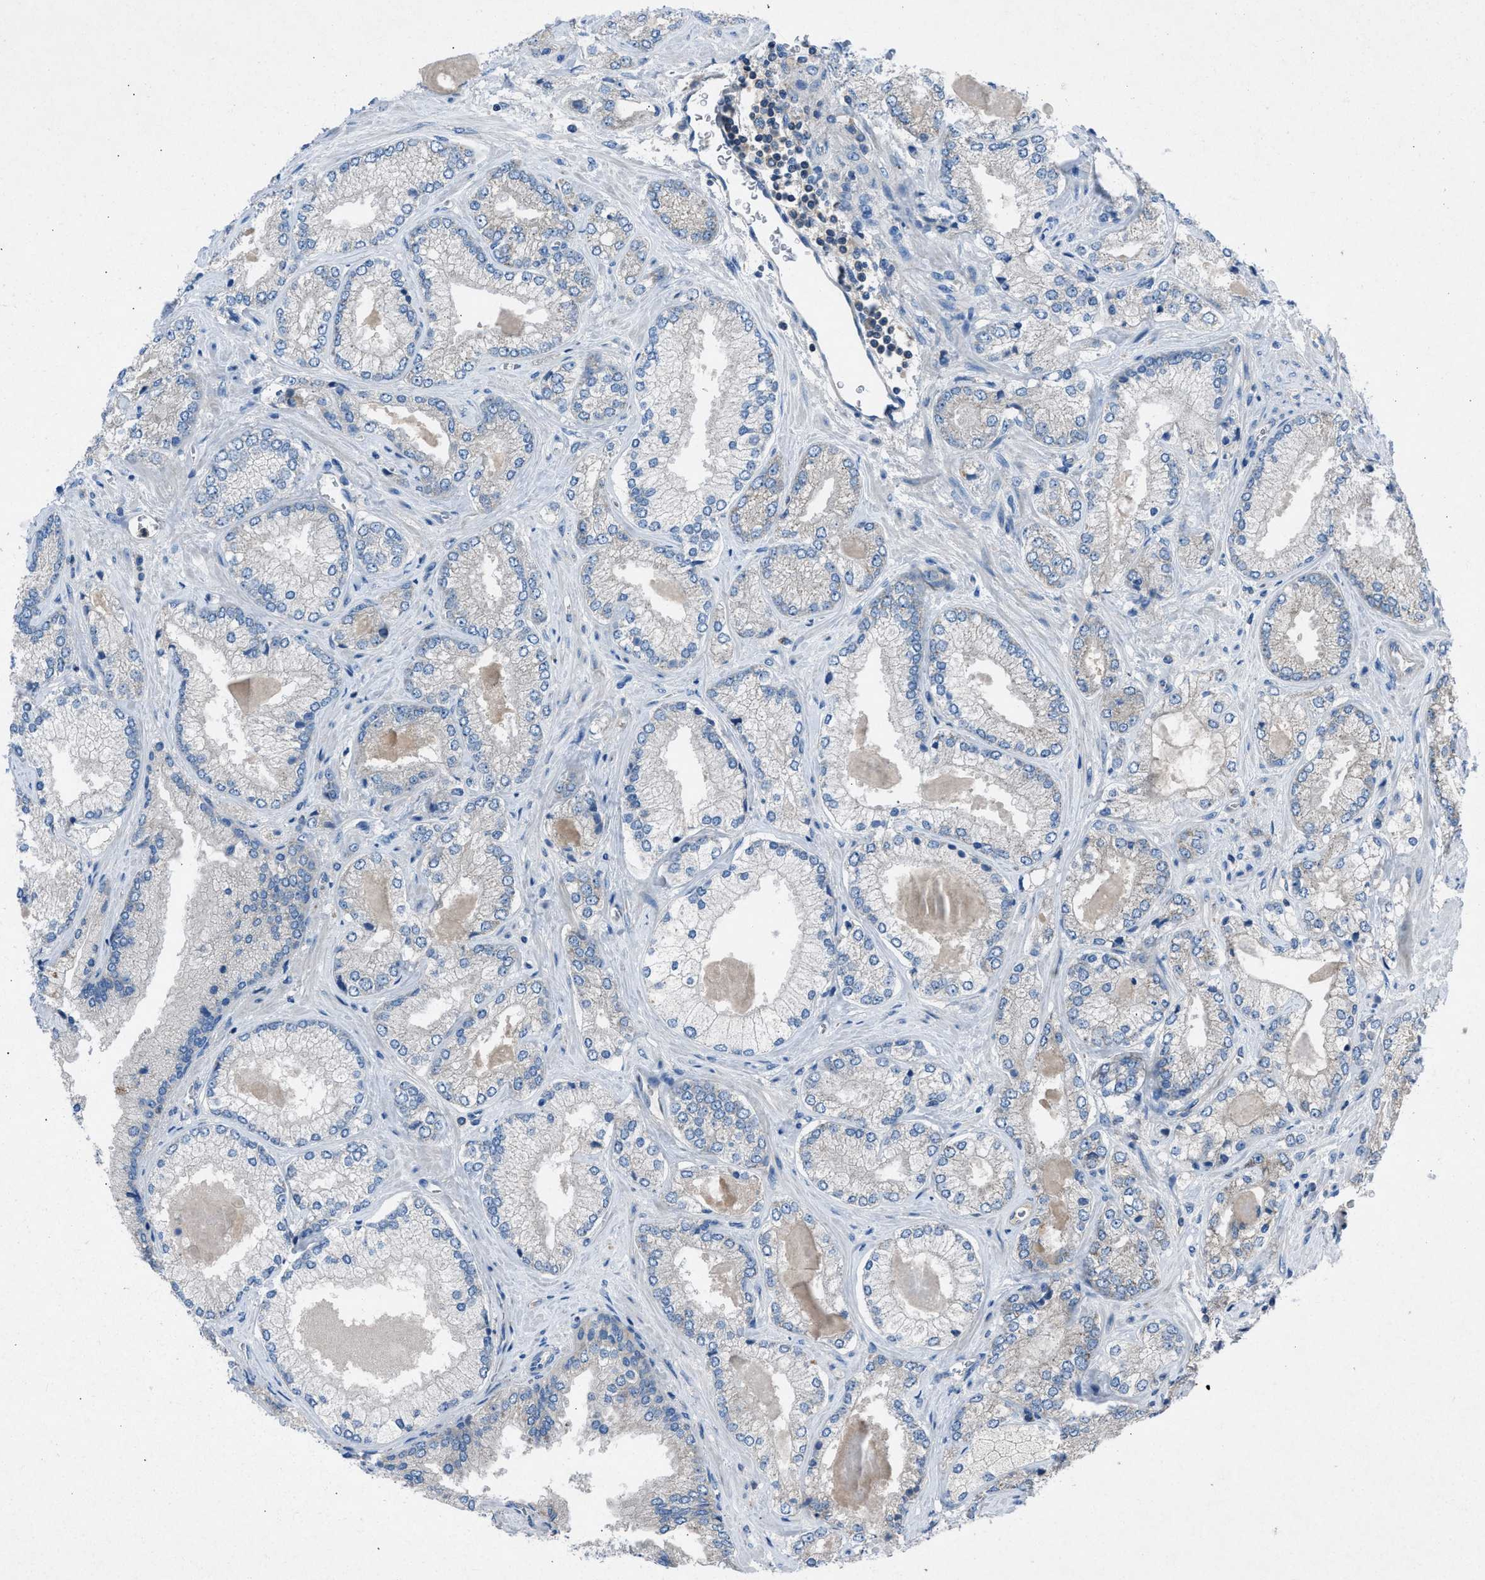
{"staining": {"intensity": "negative", "quantity": "none", "location": "none"}, "tissue": "prostate cancer", "cell_type": "Tumor cells", "image_type": "cancer", "snomed": [{"axis": "morphology", "description": "Adenocarcinoma, Low grade"}, {"axis": "topography", "description": "Prostate"}], "caption": "Prostate cancer stained for a protein using immunohistochemistry reveals no positivity tumor cells.", "gene": "GRK6", "patient": {"sex": "male", "age": 65}}